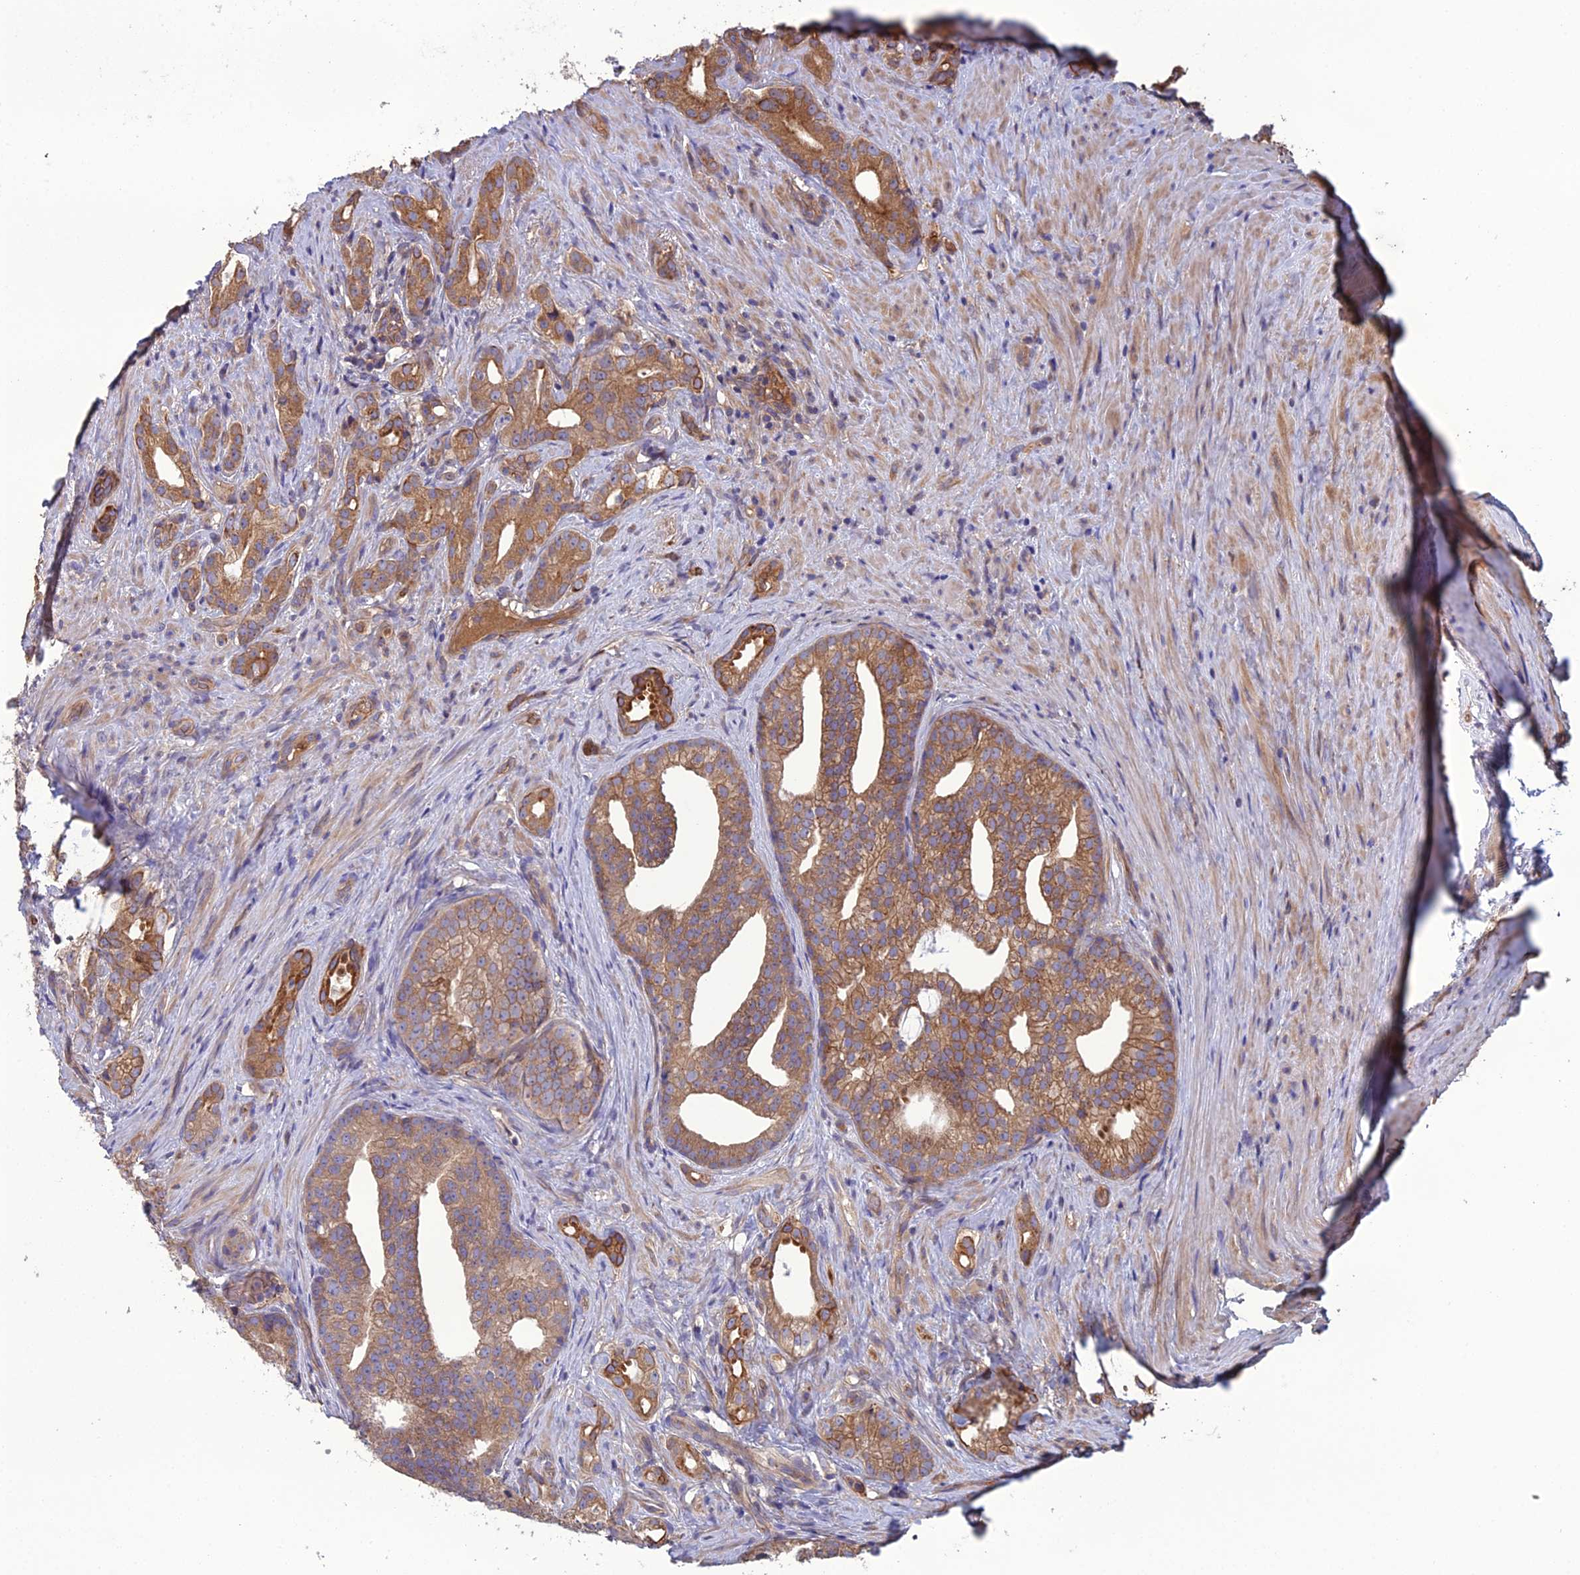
{"staining": {"intensity": "moderate", "quantity": ">75%", "location": "cytoplasmic/membranous"}, "tissue": "prostate cancer", "cell_type": "Tumor cells", "image_type": "cancer", "snomed": [{"axis": "morphology", "description": "Adenocarcinoma, Low grade"}, {"axis": "topography", "description": "Prostate"}], "caption": "Protein positivity by IHC exhibits moderate cytoplasmic/membranous positivity in about >75% of tumor cells in prostate low-grade adenocarcinoma.", "gene": "GALR2", "patient": {"sex": "male", "age": 71}}